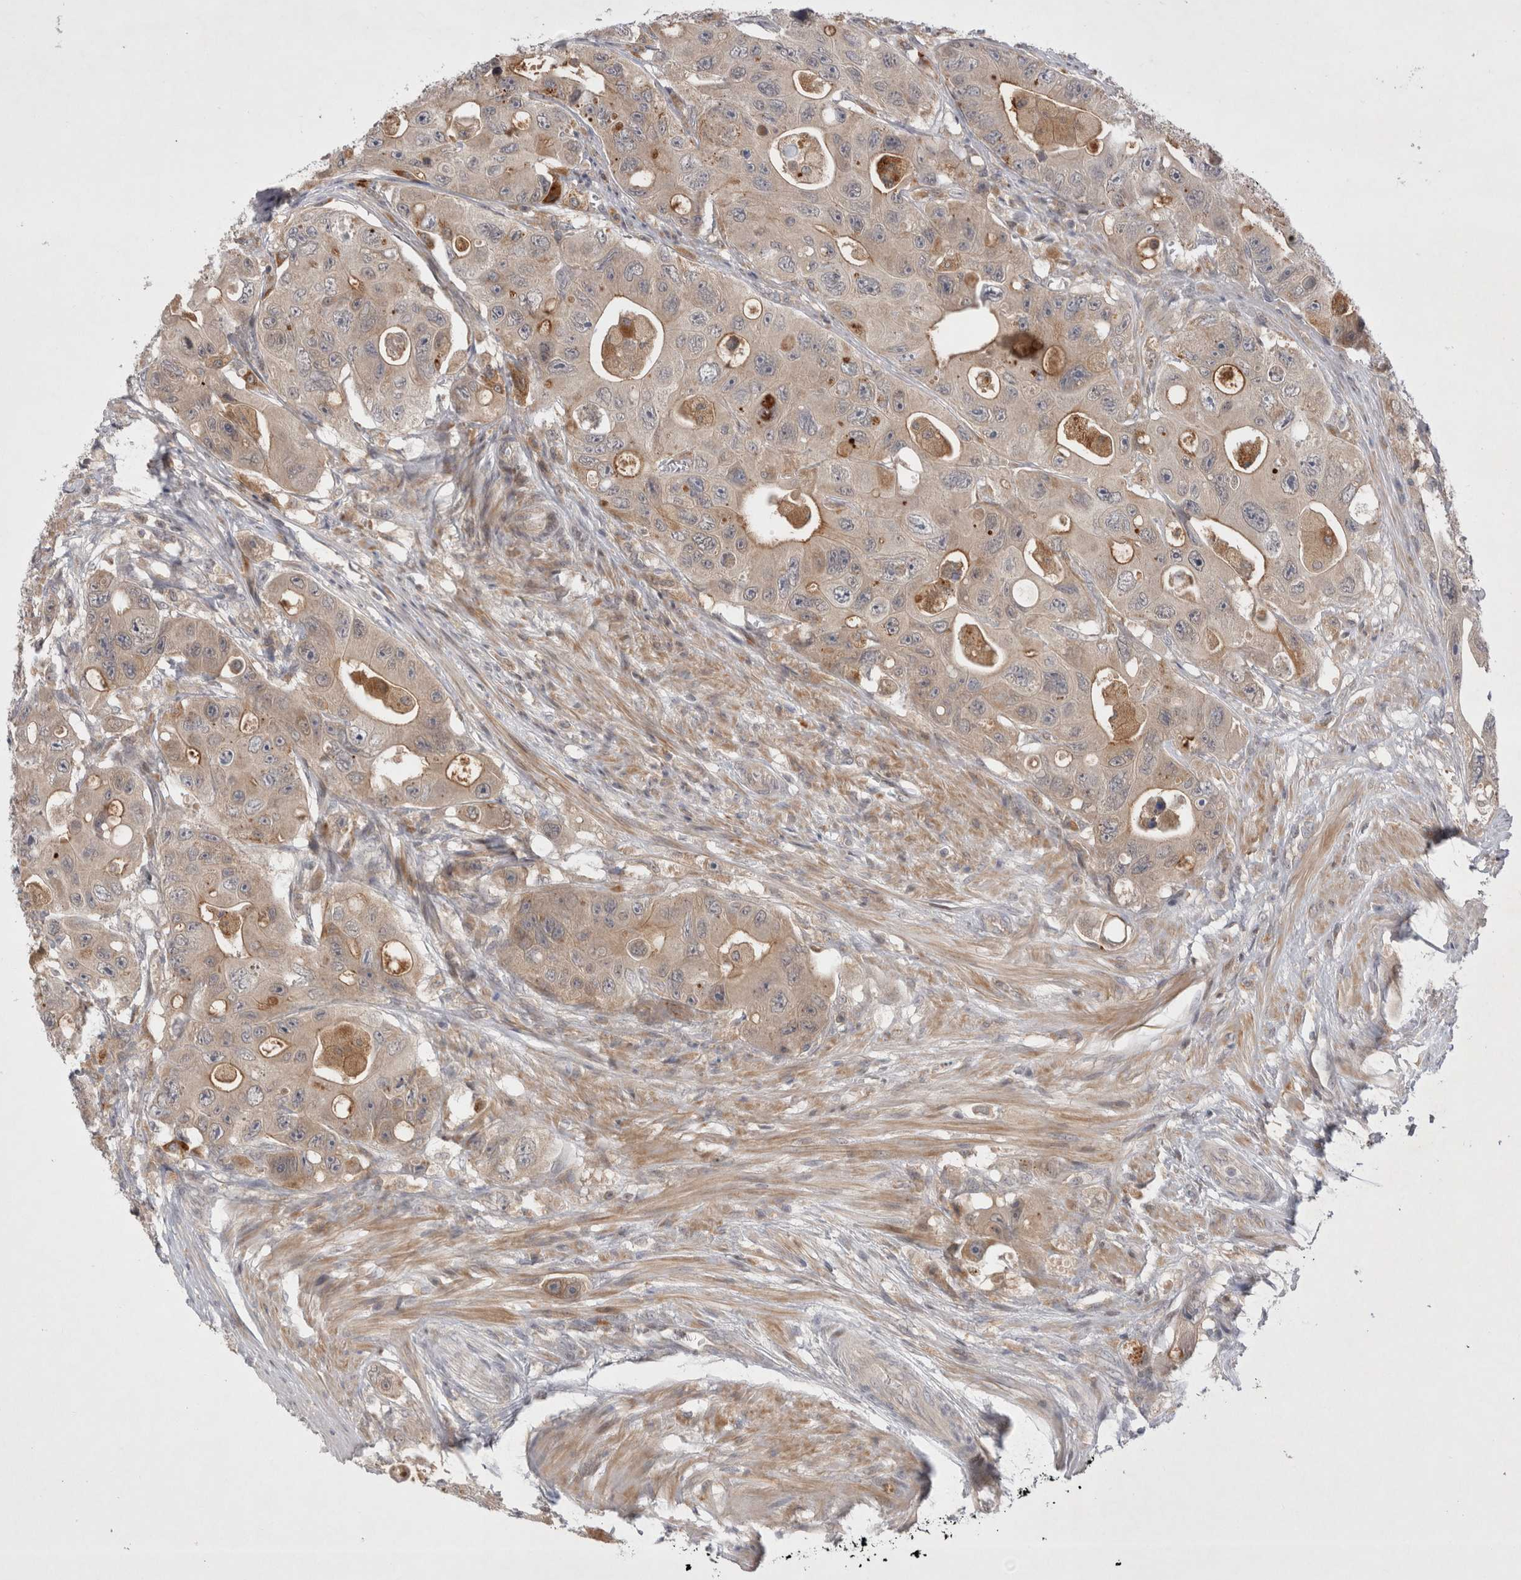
{"staining": {"intensity": "weak", "quantity": "25%-75%", "location": "cytoplasmic/membranous"}, "tissue": "colorectal cancer", "cell_type": "Tumor cells", "image_type": "cancer", "snomed": [{"axis": "morphology", "description": "Adenocarcinoma, NOS"}, {"axis": "topography", "description": "Colon"}], "caption": "Tumor cells show weak cytoplasmic/membranous positivity in approximately 25%-75% of cells in colorectal cancer (adenocarcinoma).", "gene": "PLEKHM1", "patient": {"sex": "female", "age": 46}}